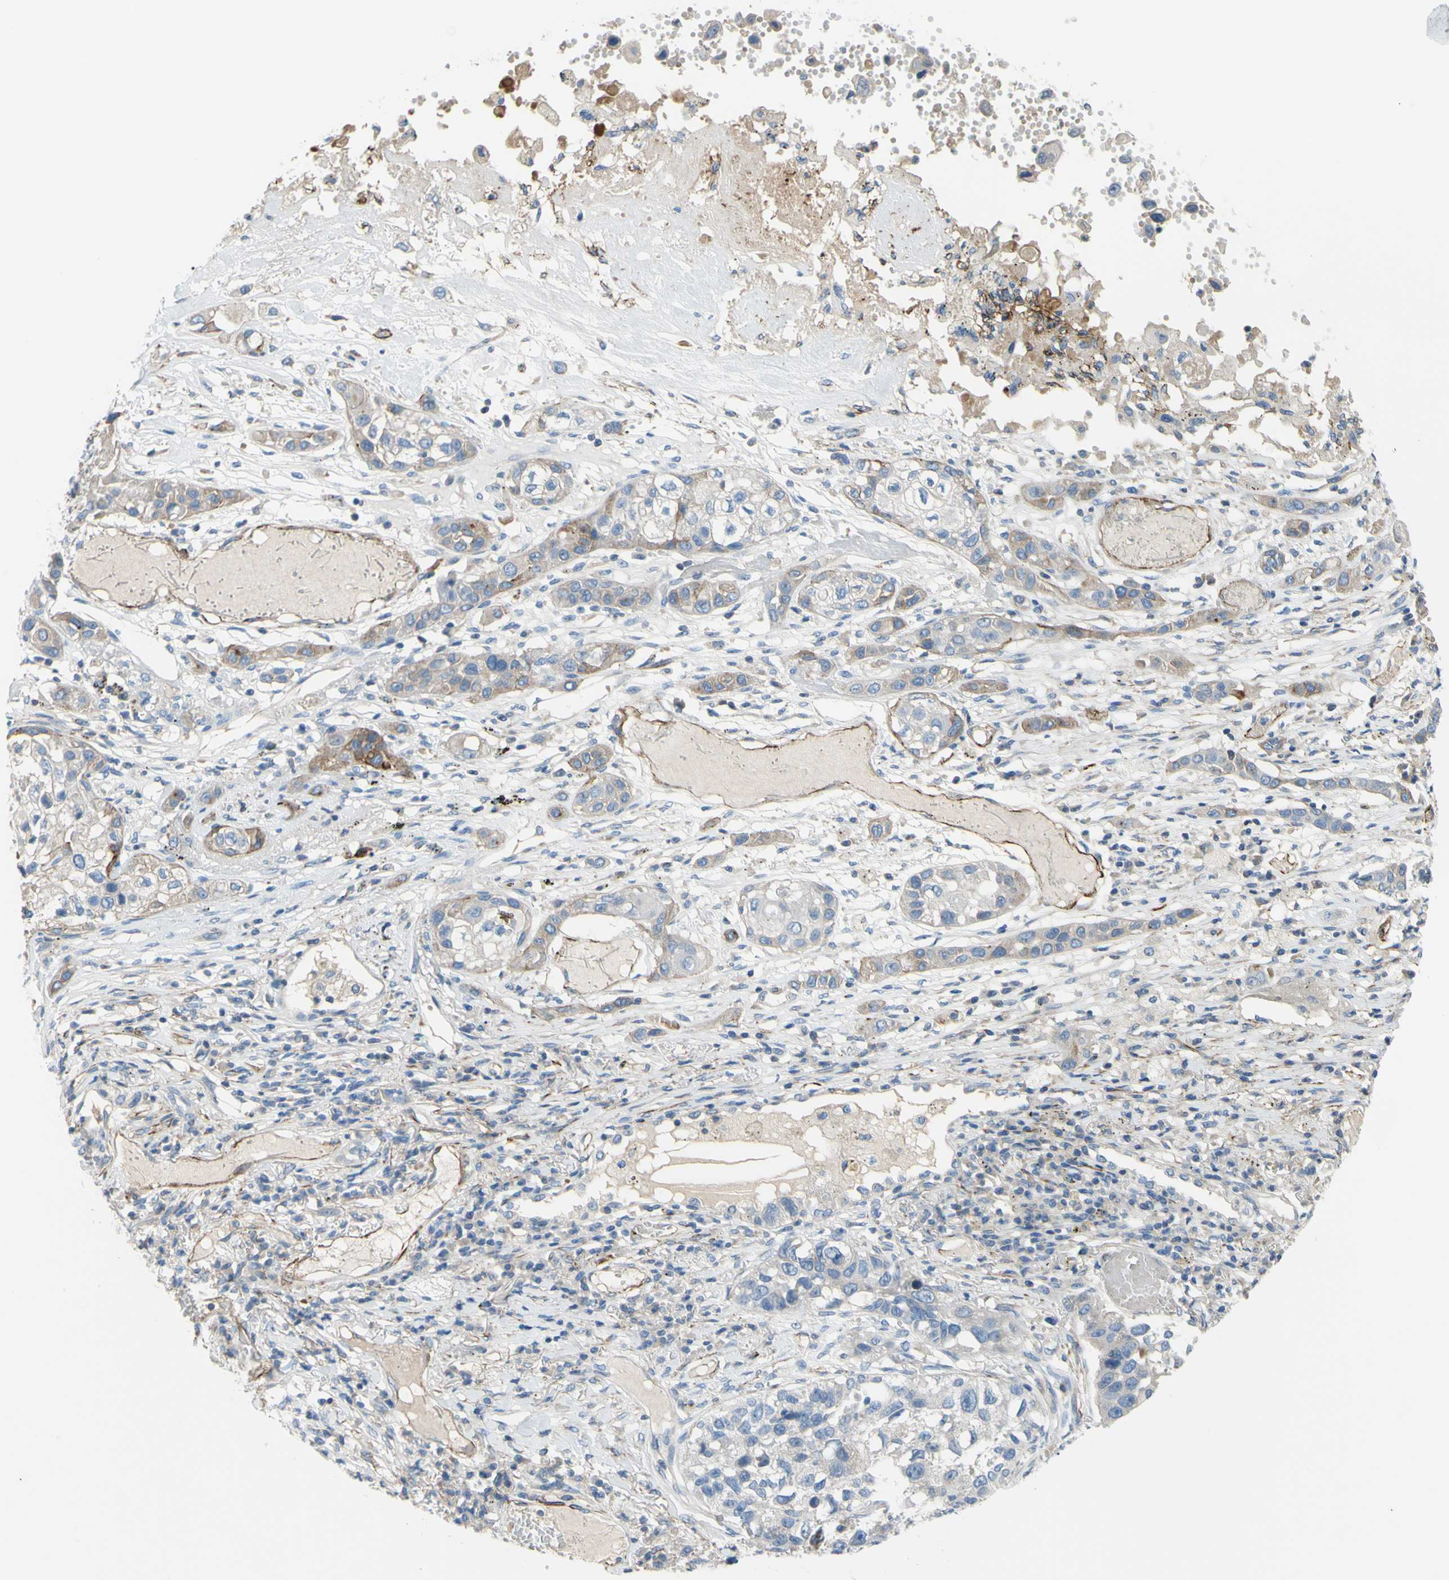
{"staining": {"intensity": "weak", "quantity": "25%-75%", "location": "cytoplasmic/membranous"}, "tissue": "lung cancer", "cell_type": "Tumor cells", "image_type": "cancer", "snomed": [{"axis": "morphology", "description": "Squamous cell carcinoma, NOS"}, {"axis": "topography", "description": "Lung"}], "caption": "Lung cancer was stained to show a protein in brown. There is low levels of weak cytoplasmic/membranous expression in about 25%-75% of tumor cells.", "gene": "PRRG2", "patient": {"sex": "male", "age": 71}}